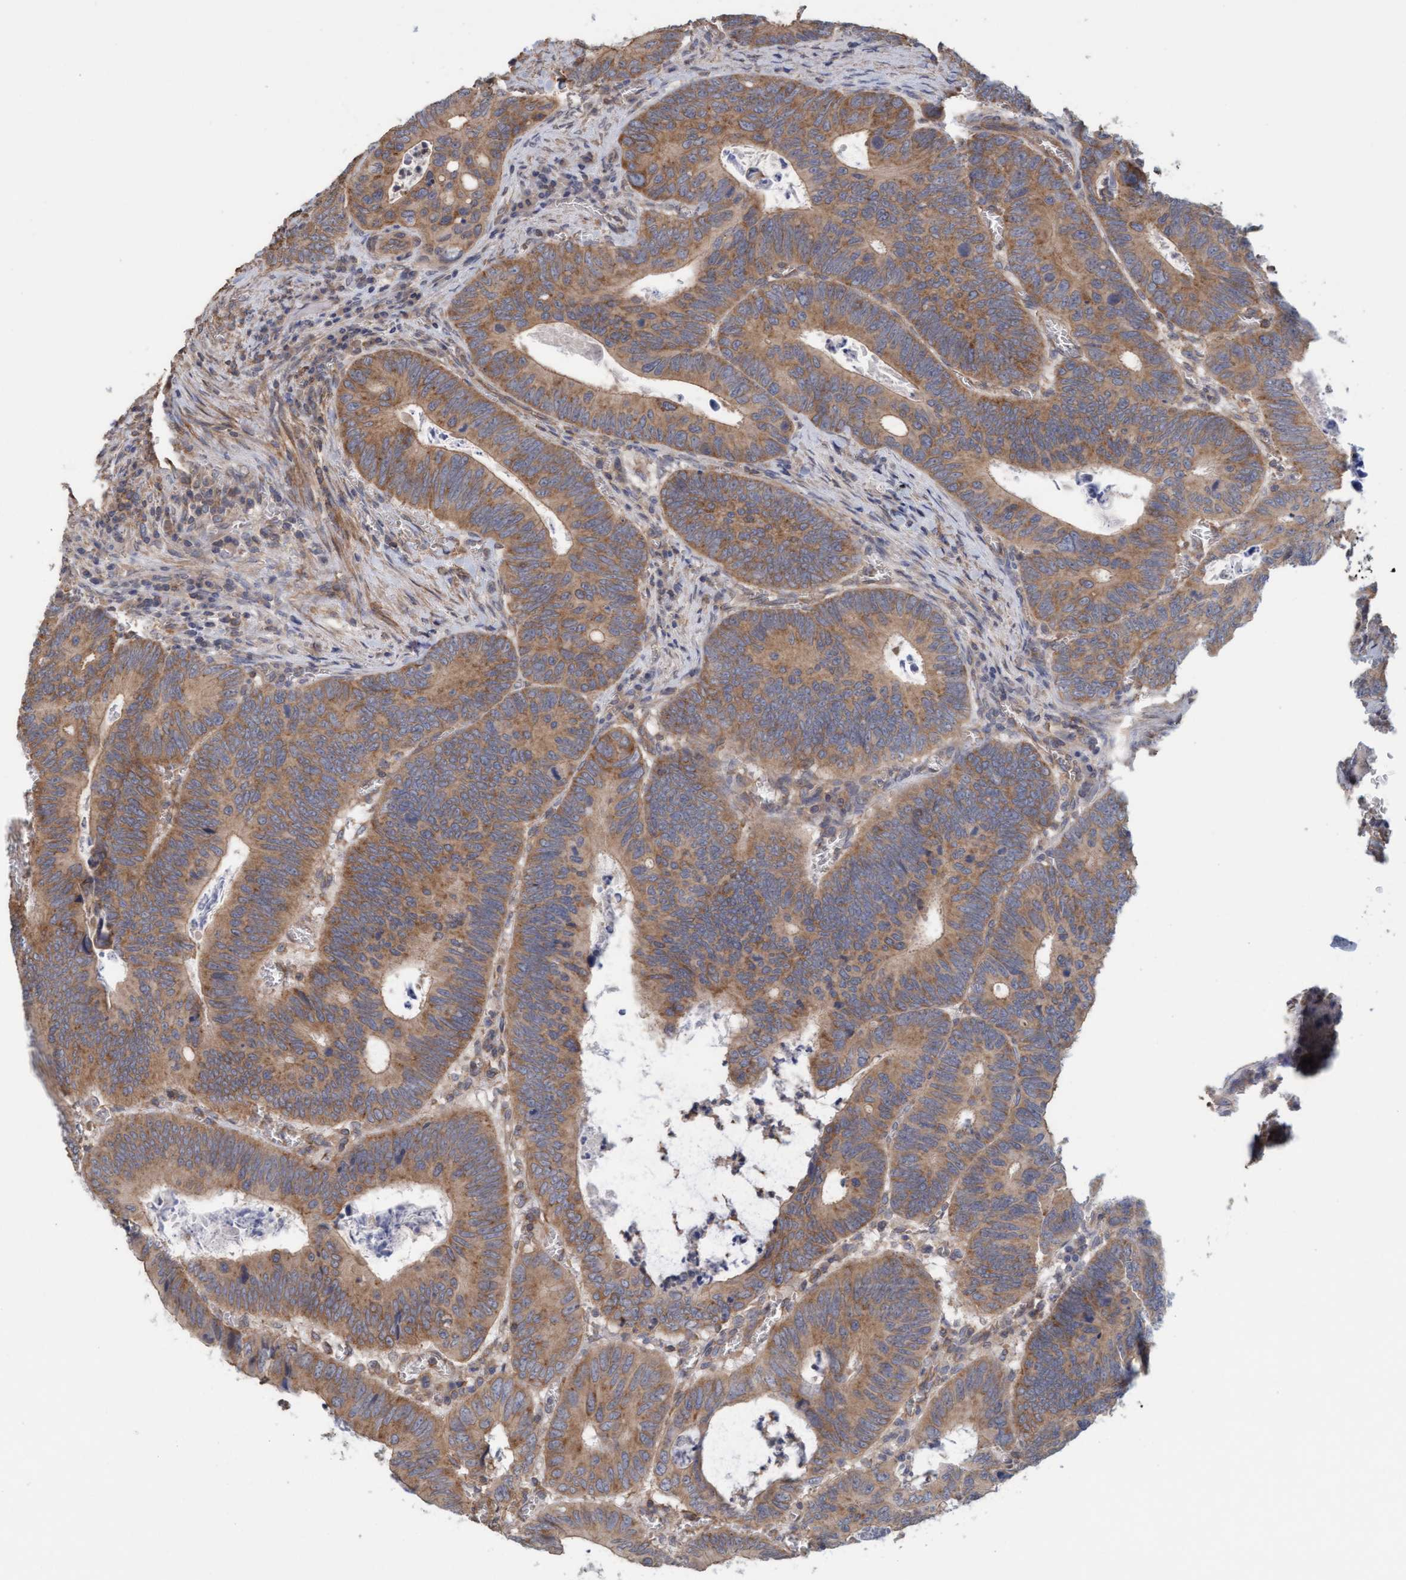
{"staining": {"intensity": "moderate", "quantity": ">75%", "location": "cytoplasmic/membranous"}, "tissue": "colorectal cancer", "cell_type": "Tumor cells", "image_type": "cancer", "snomed": [{"axis": "morphology", "description": "Inflammation, NOS"}, {"axis": "morphology", "description": "Adenocarcinoma, NOS"}, {"axis": "topography", "description": "Colon"}], "caption": "This micrograph shows colorectal cancer stained with immunohistochemistry (IHC) to label a protein in brown. The cytoplasmic/membranous of tumor cells show moderate positivity for the protein. Nuclei are counter-stained blue.", "gene": "FXR2", "patient": {"sex": "male", "age": 72}}